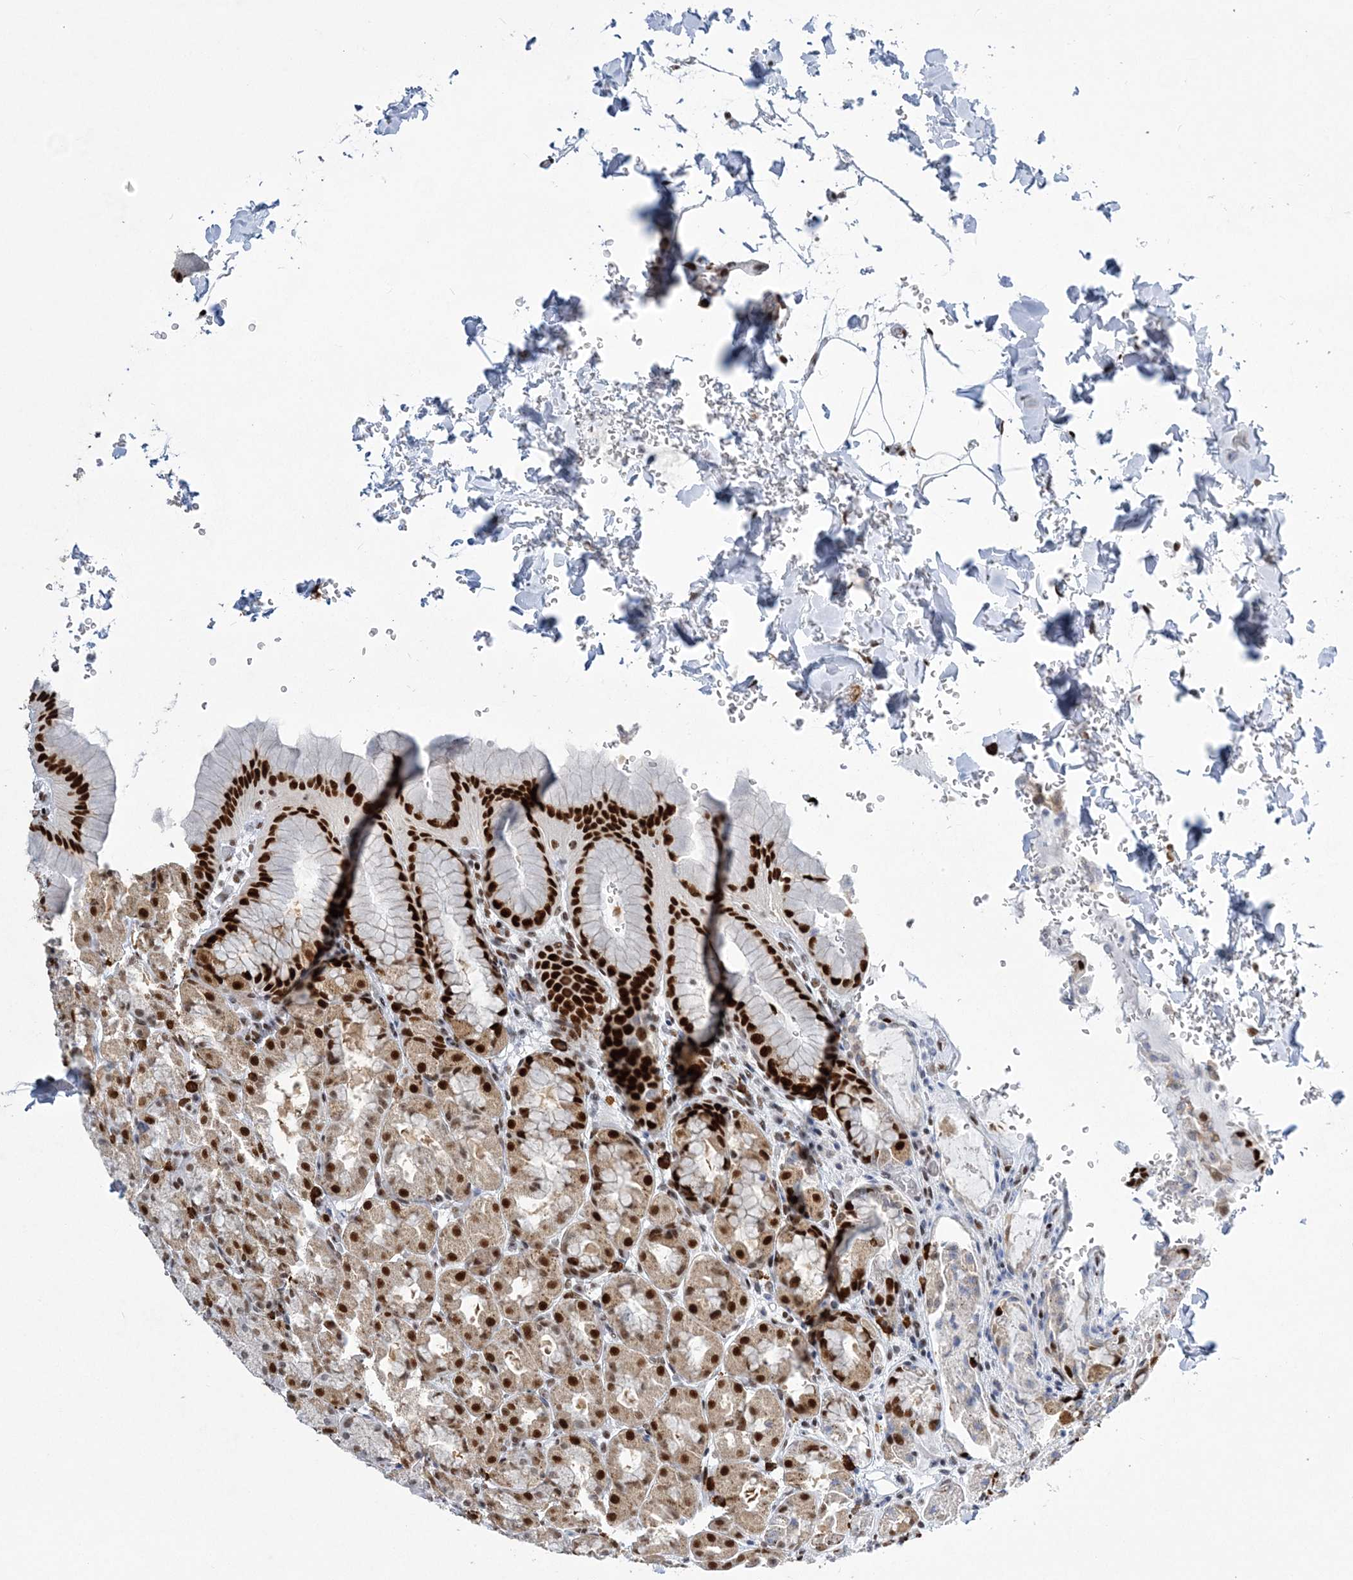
{"staining": {"intensity": "strong", "quantity": "25%-75%", "location": "nuclear"}, "tissue": "stomach", "cell_type": "Glandular cells", "image_type": "normal", "snomed": [{"axis": "morphology", "description": "Normal tissue, NOS"}, {"axis": "topography", "description": "Stomach"}], "caption": "Stomach stained with DAB (3,3'-diaminobenzidine) immunohistochemistry (IHC) displays high levels of strong nuclear expression in approximately 25%-75% of glandular cells. The staining was performed using DAB (3,3'-diaminobenzidine) to visualize the protein expression in brown, while the nuclei were stained in blue with hematoxylin (Magnification: 20x).", "gene": "ZBTB7A", "patient": {"sex": "male", "age": 42}}